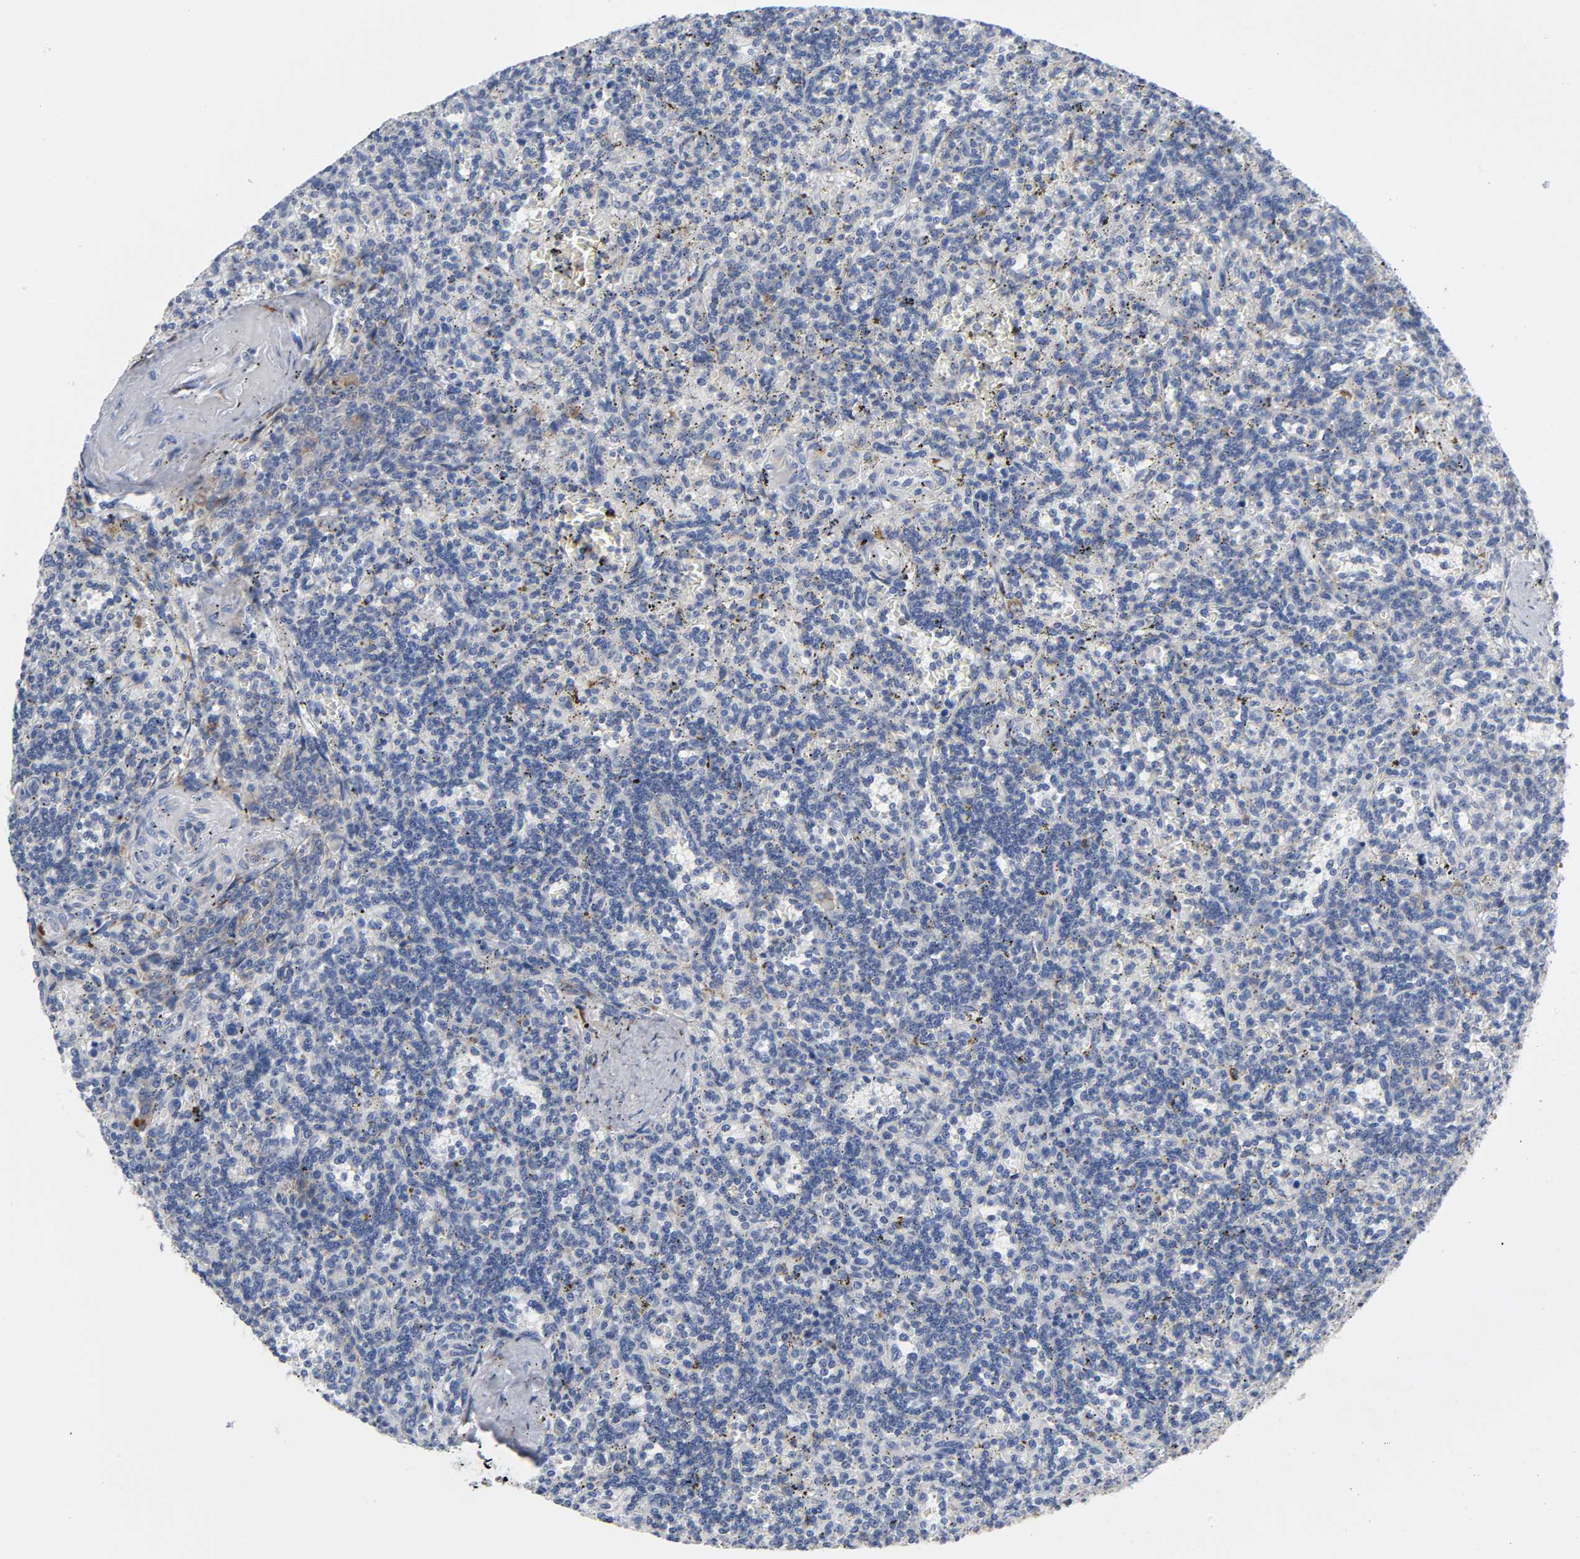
{"staining": {"intensity": "weak", "quantity": "<25%", "location": "cytoplasmic/membranous"}, "tissue": "lymphoma", "cell_type": "Tumor cells", "image_type": "cancer", "snomed": [{"axis": "morphology", "description": "Malignant lymphoma, non-Hodgkin's type, Low grade"}, {"axis": "topography", "description": "Spleen"}], "caption": "Immunohistochemical staining of malignant lymphoma, non-Hodgkin's type (low-grade) reveals no significant staining in tumor cells.", "gene": "REL", "patient": {"sex": "male", "age": 73}}